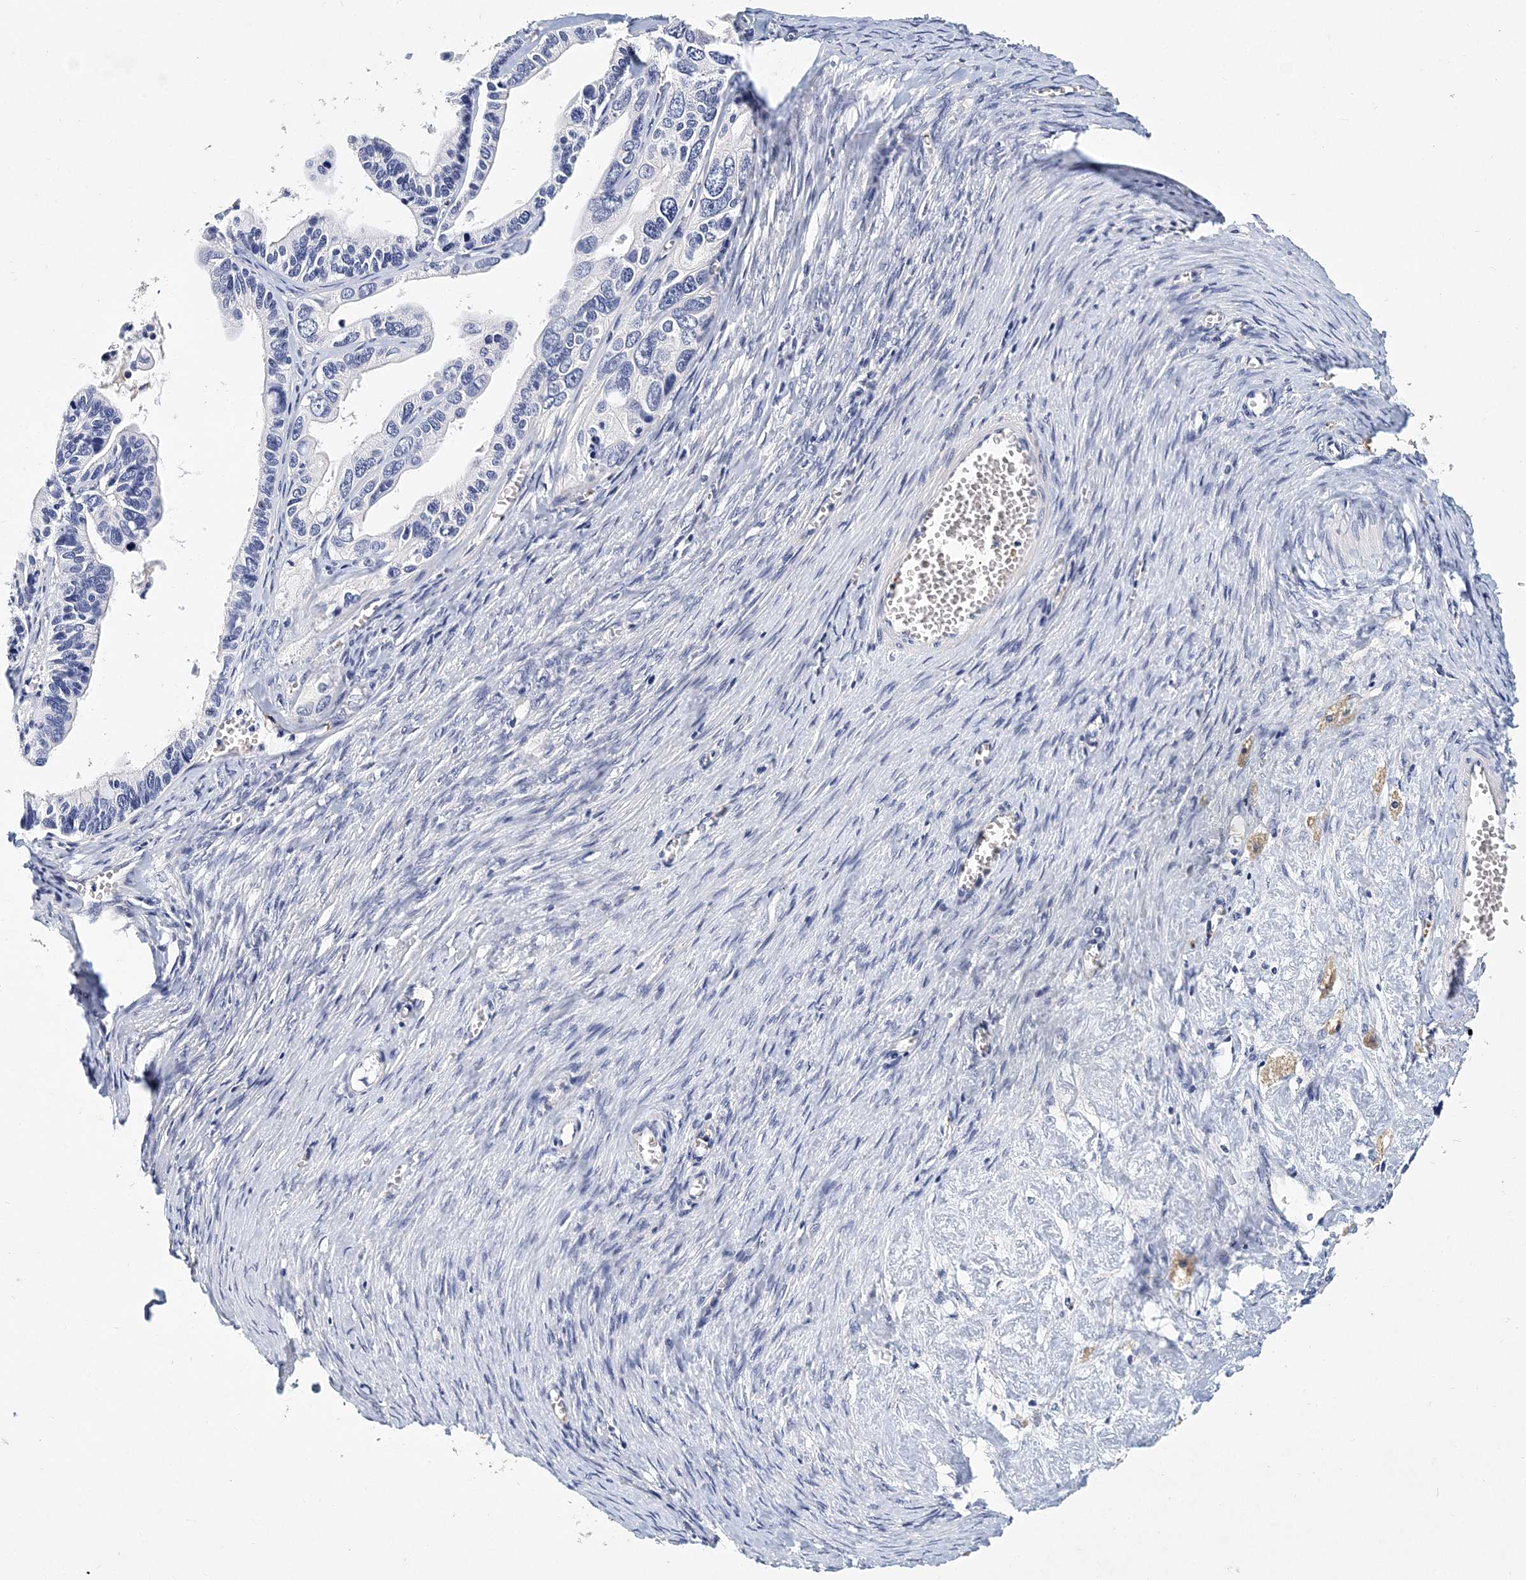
{"staining": {"intensity": "negative", "quantity": "none", "location": "none"}, "tissue": "ovarian cancer", "cell_type": "Tumor cells", "image_type": "cancer", "snomed": [{"axis": "morphology", "description": "Cystadenocarcinoma, serous, NOS"}, {"axis": "topography", "description": "Ovary"}], "caption": "Immunohistochemistry of human serous cystadenocarcinoma (ovarian) reveals no expression in tumor cells.", "gene": "ITGA2B", "patient": {"sex": "female", "age": 56}}